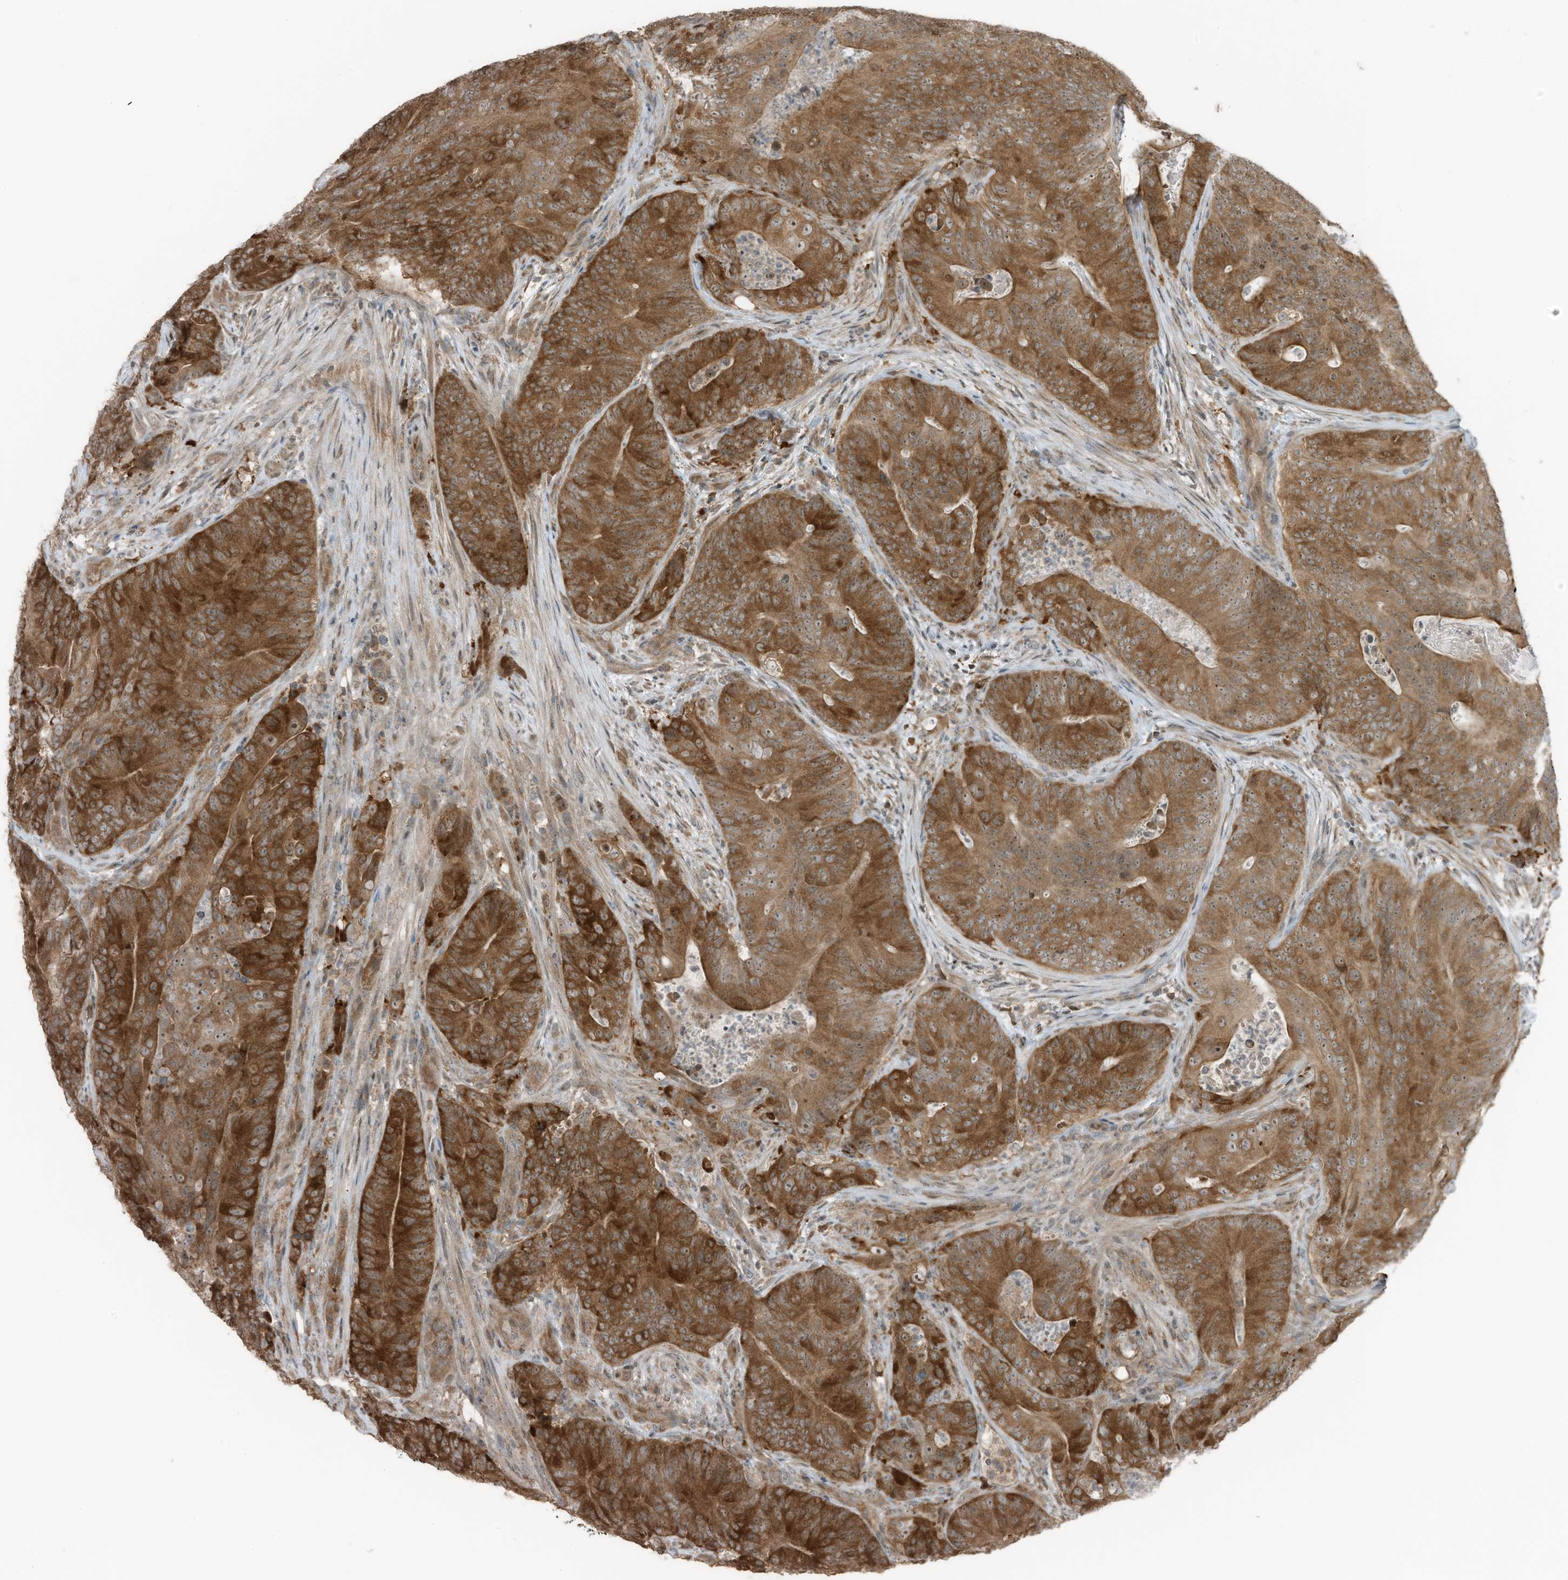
{"staining": {"intensity": "moderate", "quantity": ">75%", "location": "cytoplasmic/membranous,nuclear"}, "tissue": "colorectal cancer", "cell_type": "Tumor cells", "image_type": "cancer", "snomed": [{"axis": "morphology", "description": "Normal tissue, NOS"}, {"axis": "topography", "description": "Colon"}], "caption": "Moderate cytoplasmic/membranous and nuclear protein expression is seen in about >75% of tumor cells in colorectal cancer.", "gene": "TXNDC9", "patient": {"sex": "female", "age": 82}}